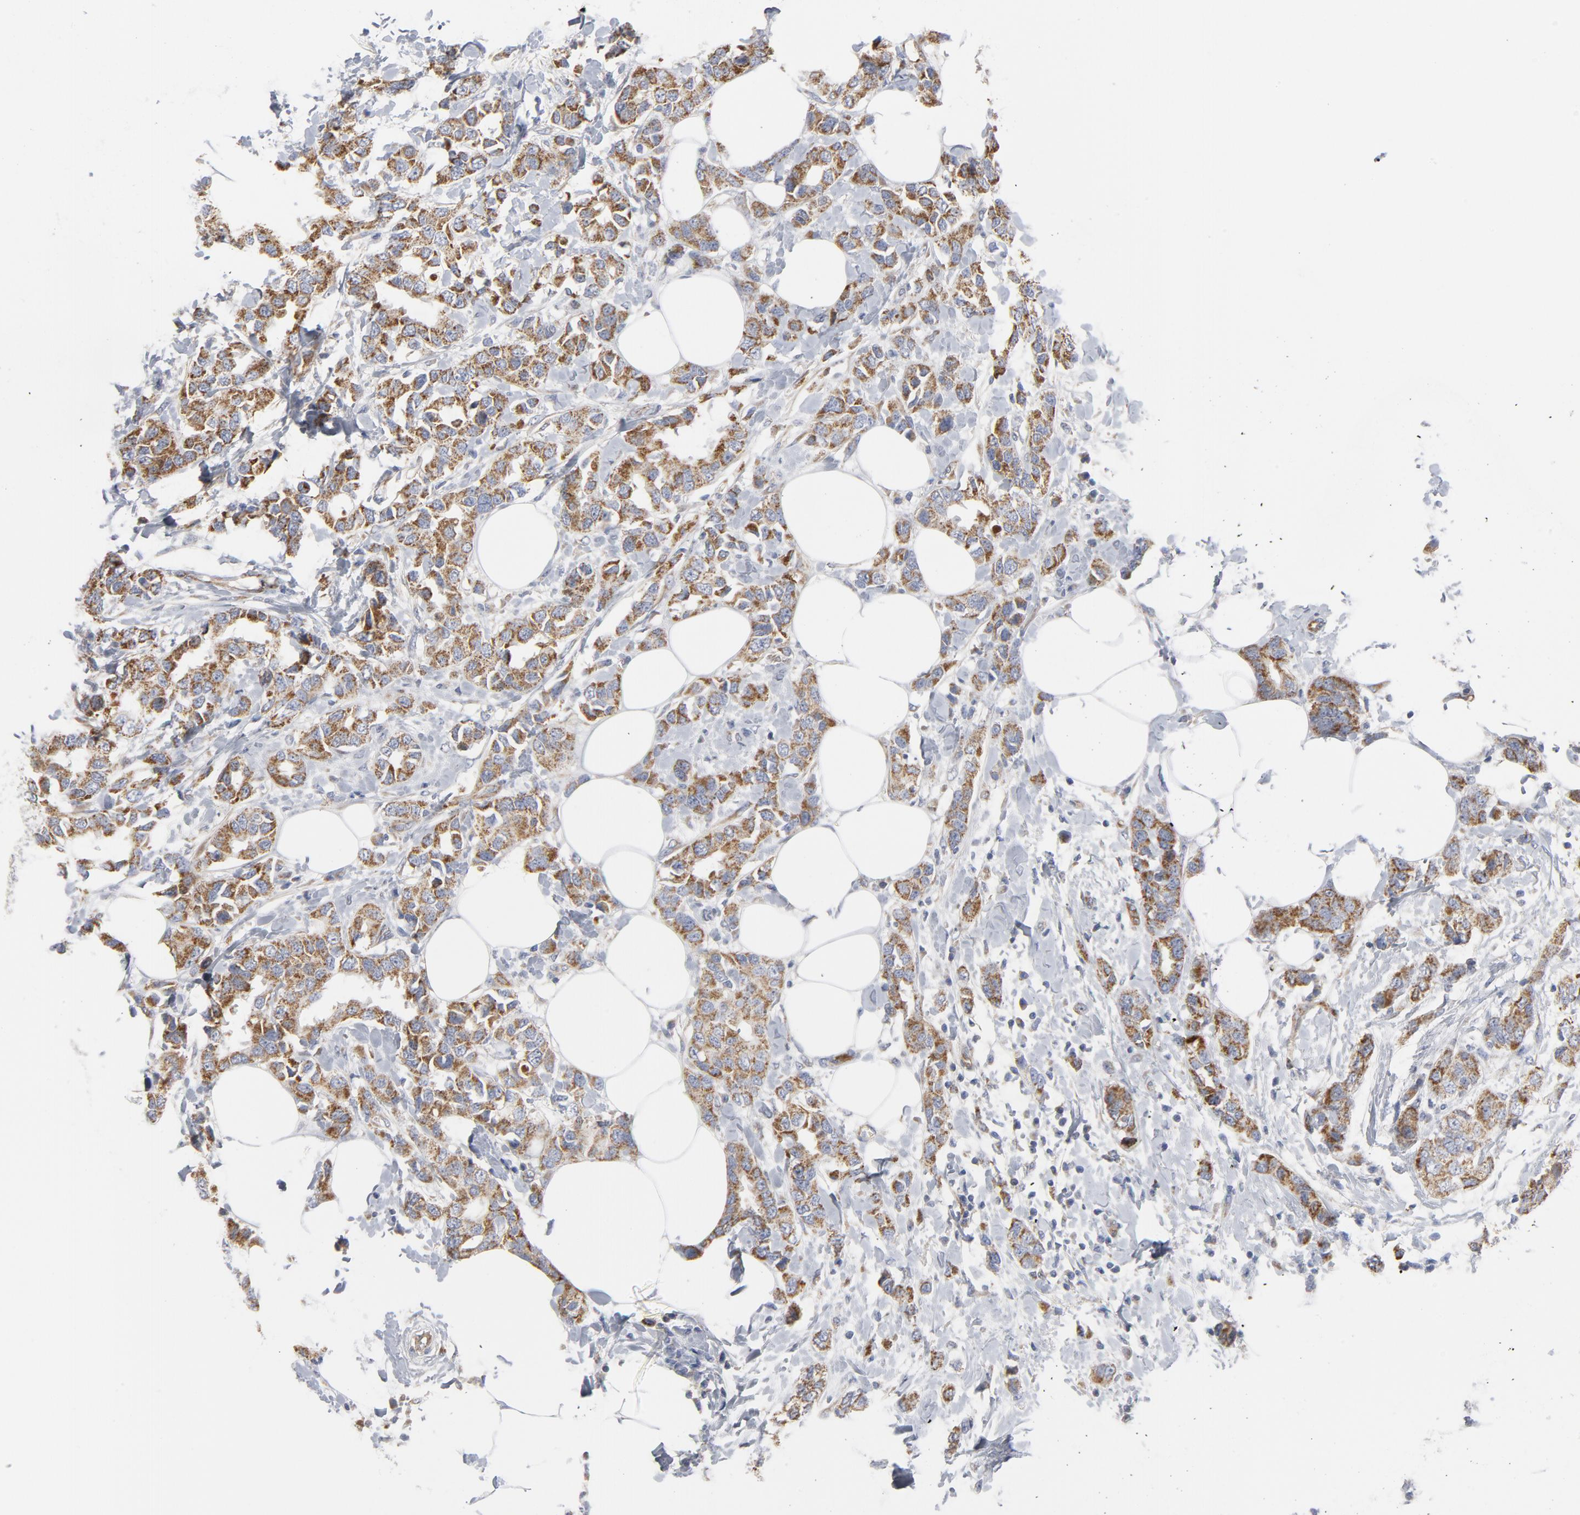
{"staining": {"intensity": "moderate", "quantity": ">75%", "location": "cytoplasmic/membranous"}, "tissue": "breast cancer", "cell_type": "Tumor cells", "image_type": "cancer", "snomed": [{"axis": "morphology", "description": "Normal tissue, NOS"}, {"axis": "morphology", "description": "Duct carcinoma"}, {"axis": "topography", "description": "Breast"}], "caption": "High-power microscopy captured an immunohistochemistry (IHC) histopathology image of invasive ductal carcinoma (breast), revealing moderate cytoplasmic/membranous positivity in approximately >75% of tumor cells.", "gene": "OXA1L", "patient": {"sex": "female", "age": 50}}